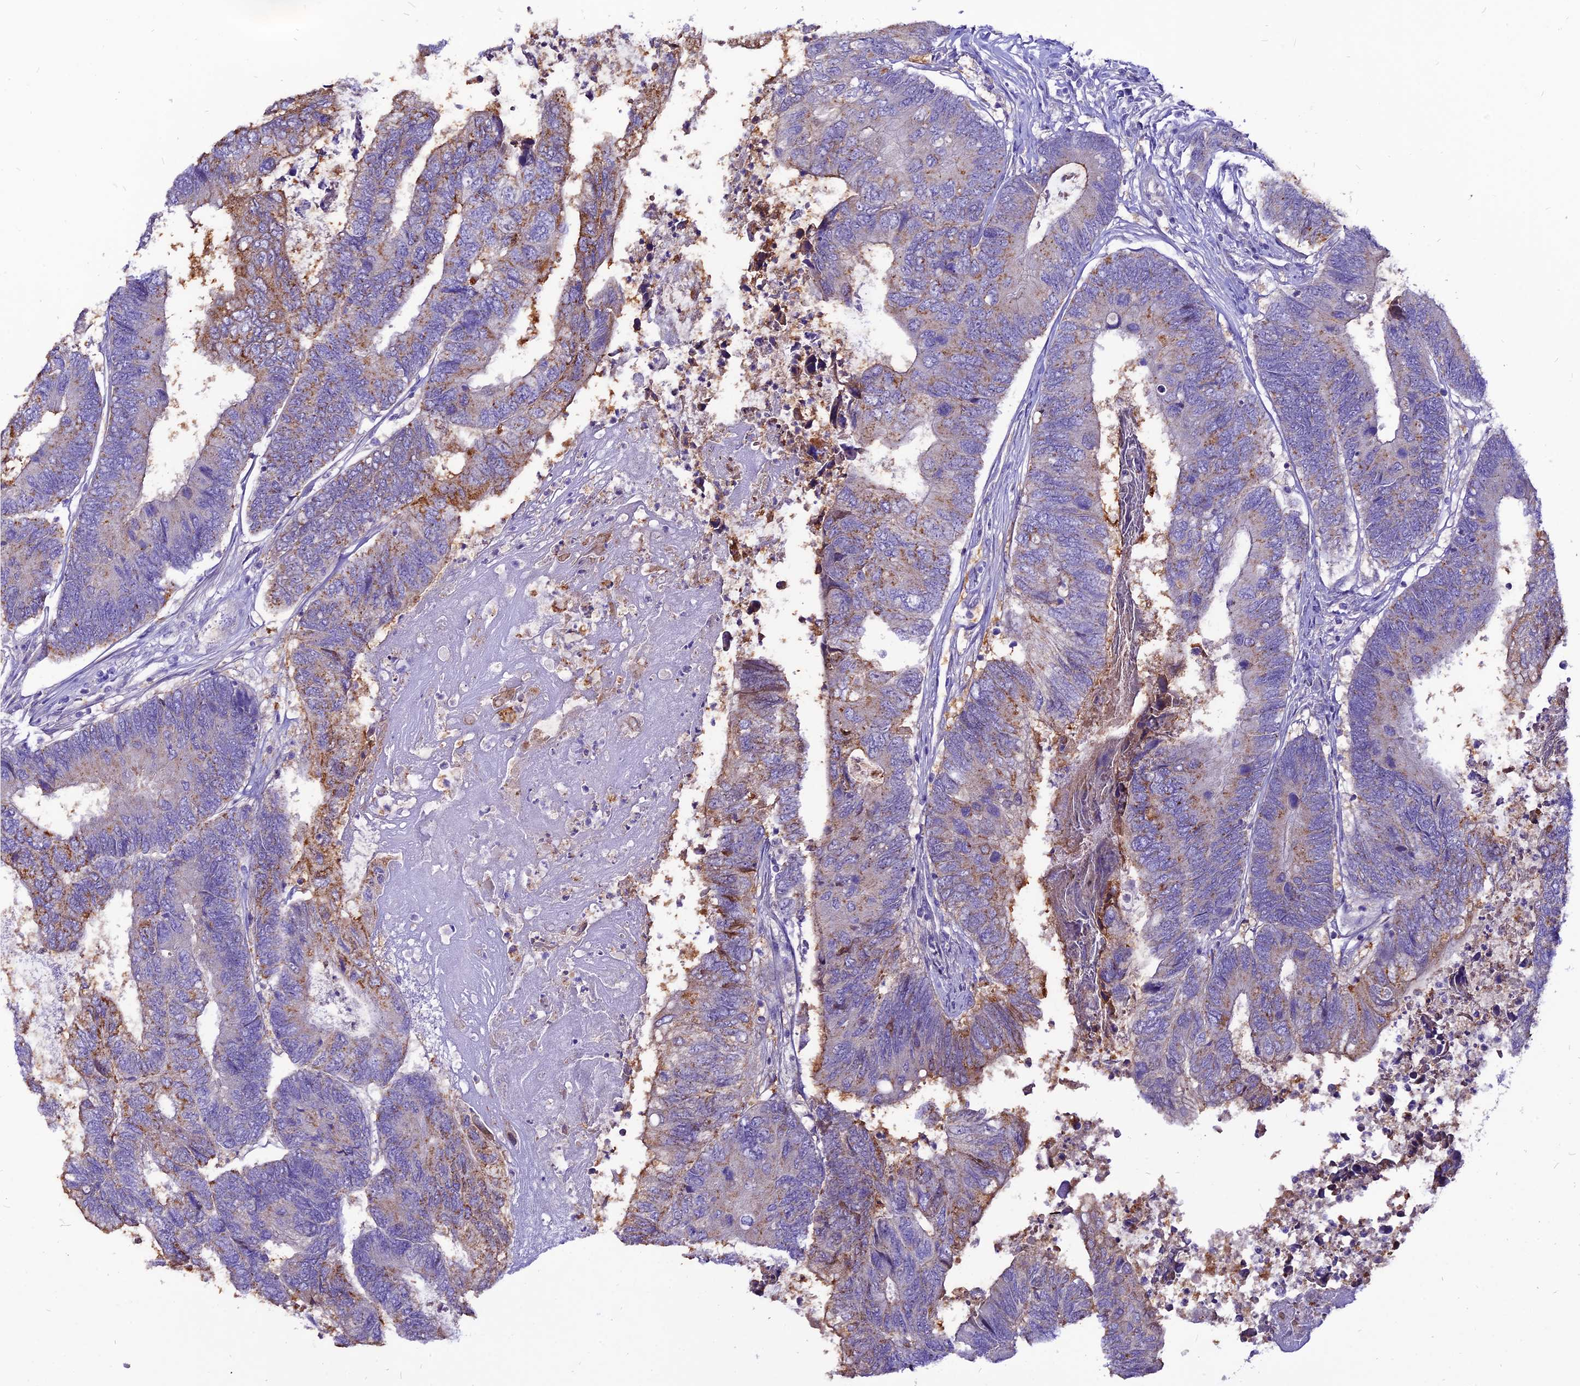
{"staining": {"intensity": "moderate", "quantity": "<25%", "location": "cytoplasmic/membranous"}, "tissue": "colorectal cancer", "cell_type": "Tumor cells", "image_type": "cancer", "snomed": [{"axis": "morphology", "description": "Adenocarcinoma, NOS"}, {"axis": "topography", "description": "Colon"}], "caption": "This photomicrograph displays immunohistochemistry (IHC) staining of human colorectal cancer, with low moderate cytoplasmic/membranous positivity in about <25% of tumor cells.", "gene": "CZIB", "patient": {"sex": "female", "age": 67}}